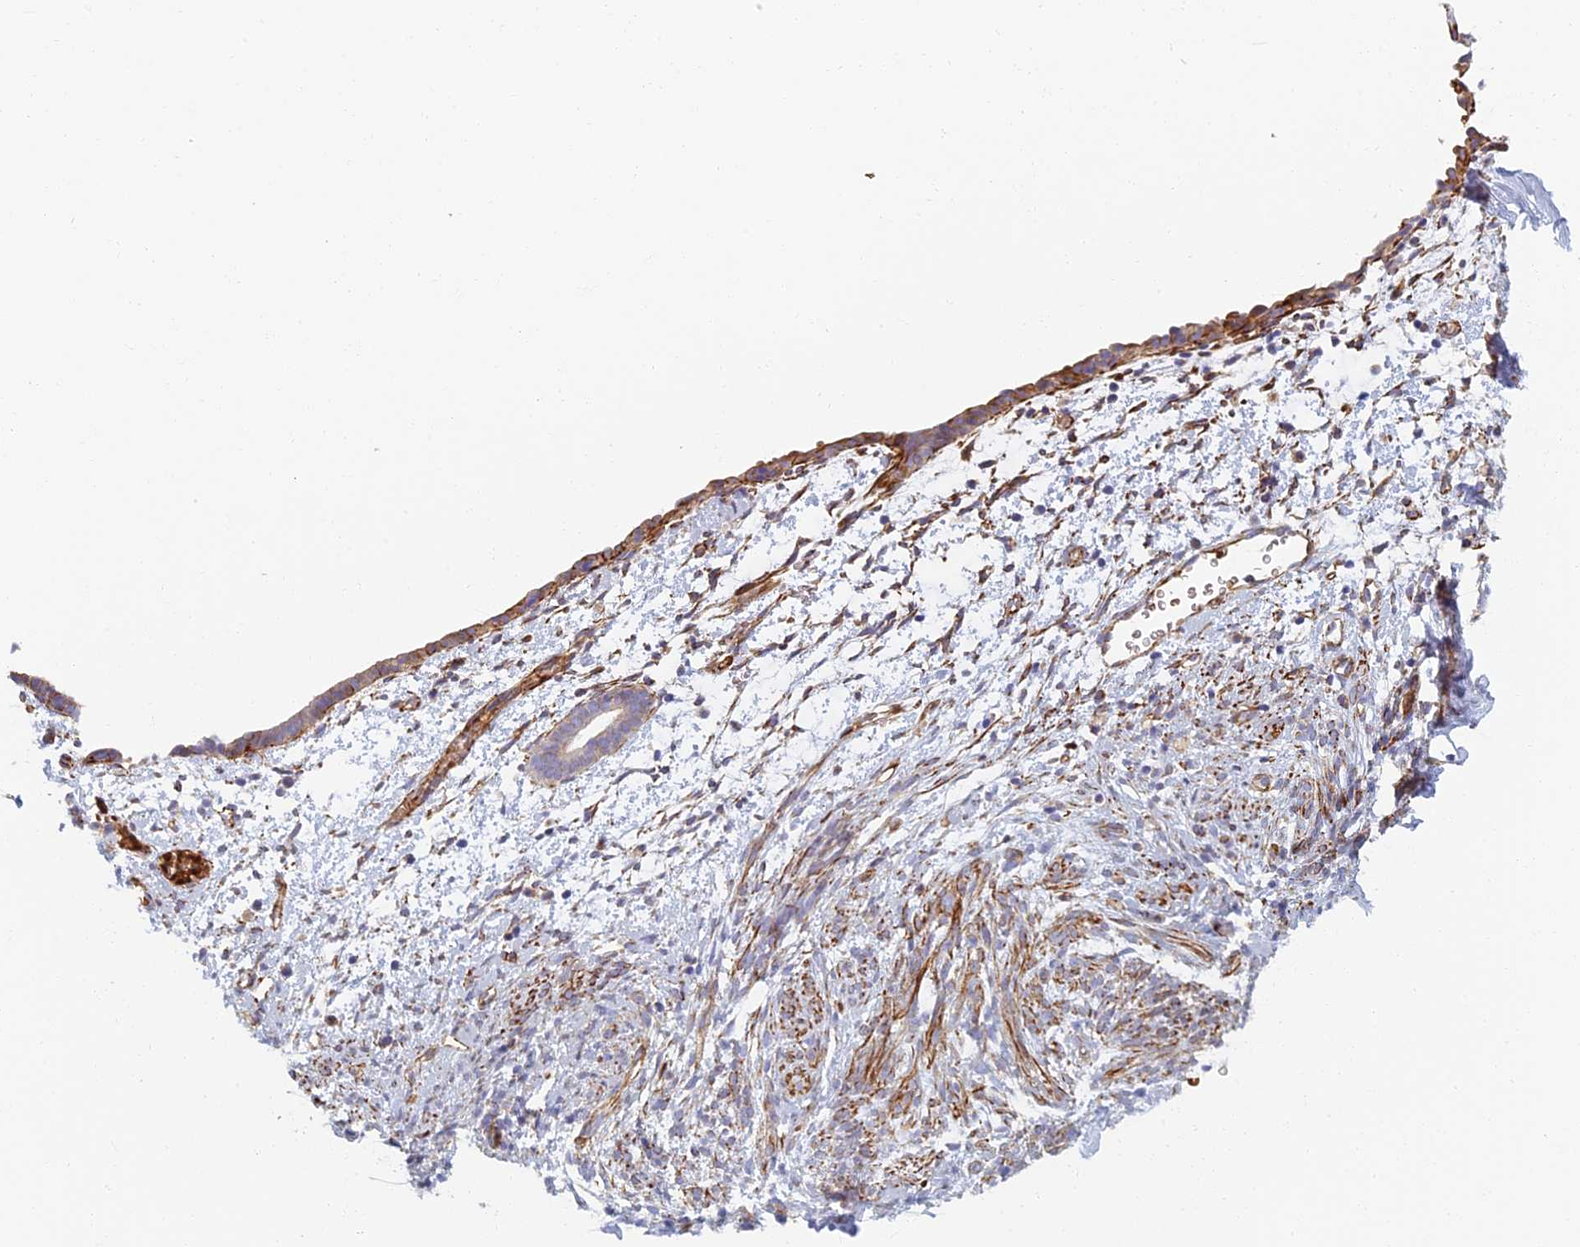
{"staining": {"intensity": "negative", "quantity": "none", "location": "none"}, "tissue": "endometrium", "cell_type": "Cells in endometrial stroma", "image_type": "normal", "snomed": [{"axis": "morphology", "description": "Normal tissue, NOS"}, {"axis": "morphology", "description": "Adenocarcinoma, NOS"}, {"axis": "topography", "description": "Endometrium"}], "caption": "The photomicrograph displays no staining of cells in endometrial stroma in normal endometrium.", "gene": "ABCB10", "patient": {"sex": "female", "age": 57}}